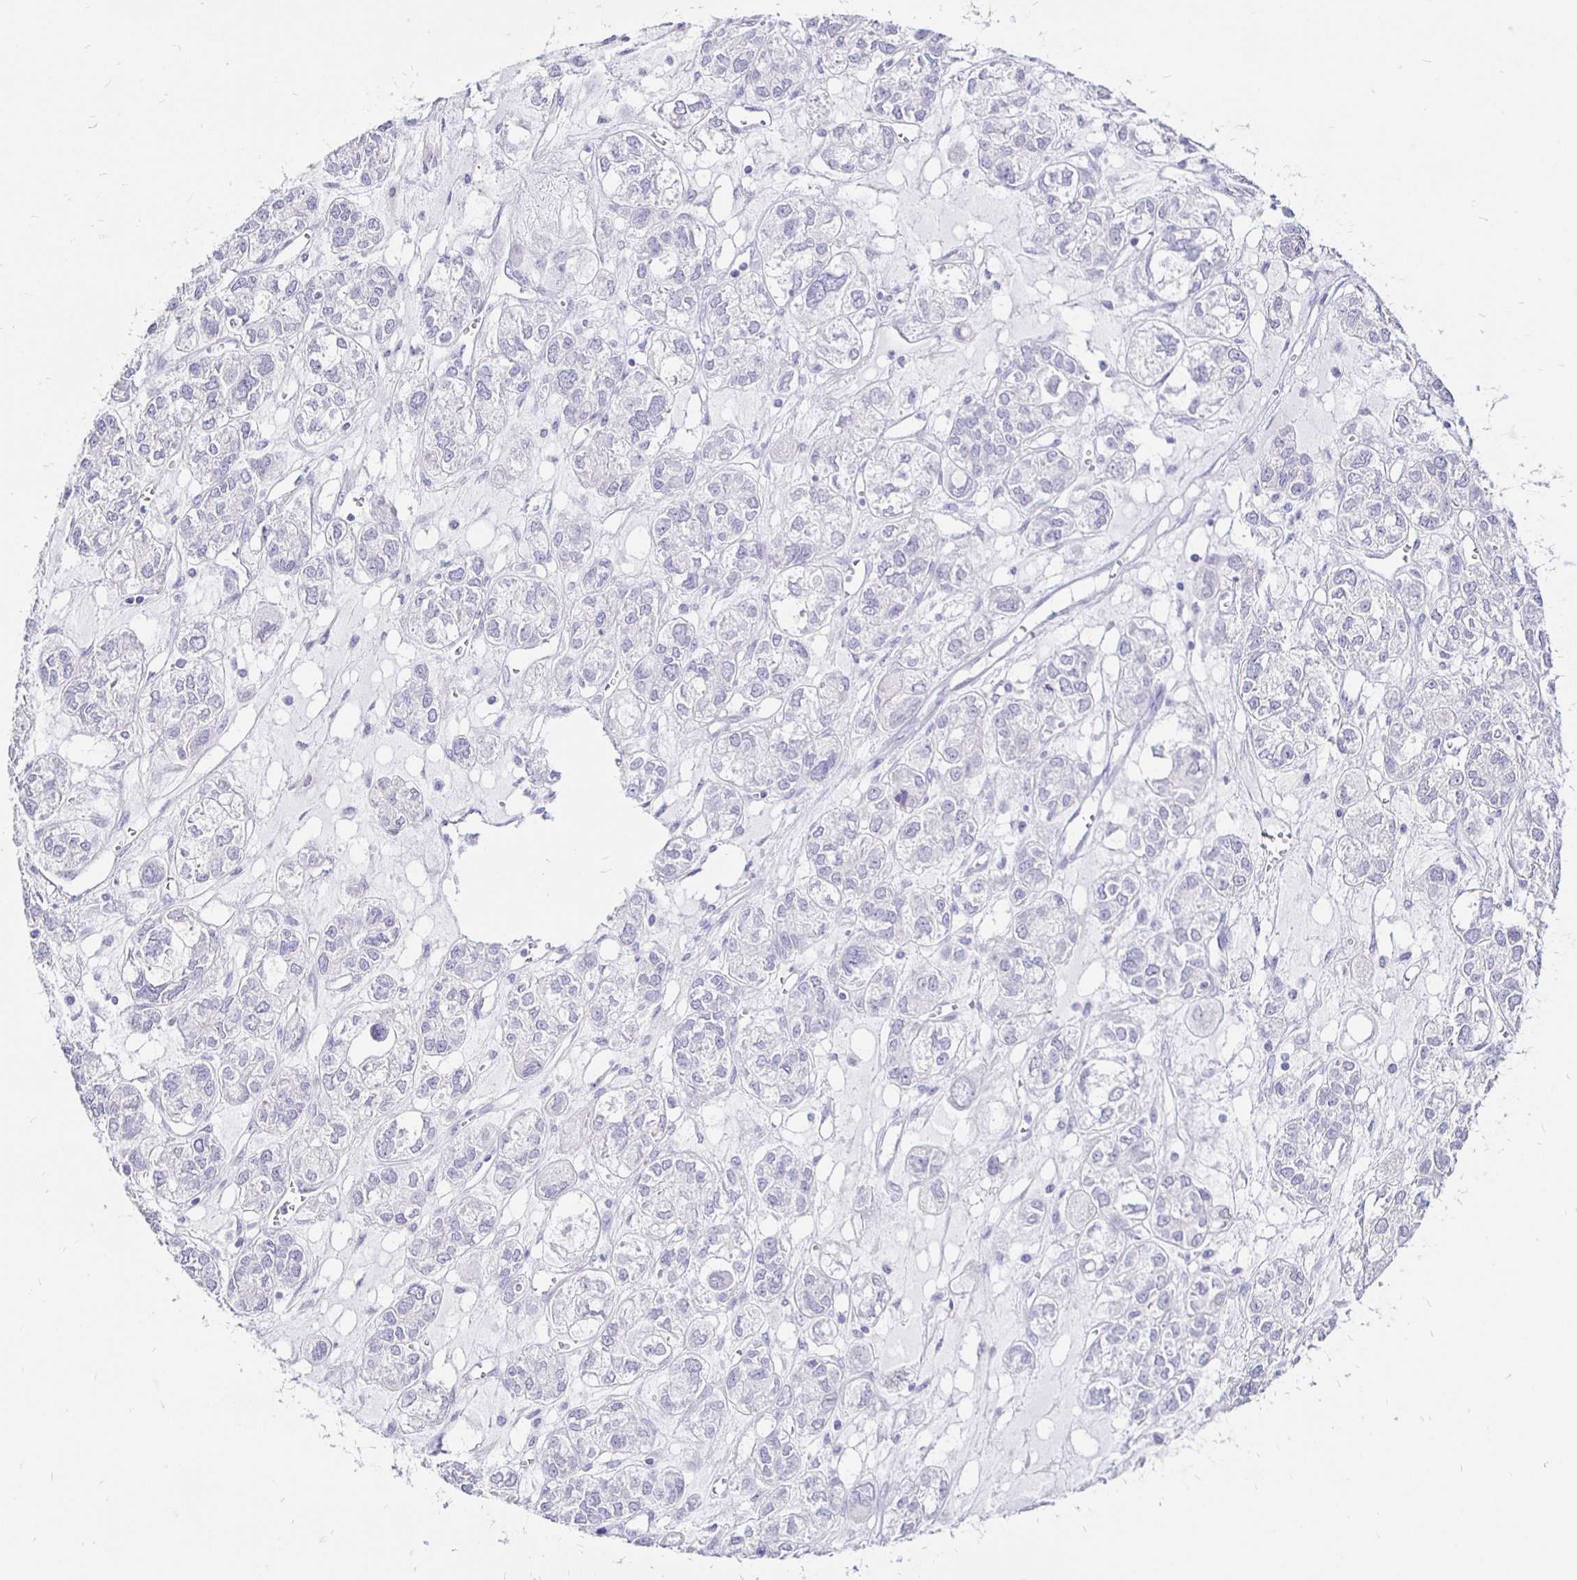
{"staining": {"intensity": "negative", "quantity": "none", "location": "none"}, "tissue": "ovarian cancer", "cell_type": "Tumor cells", "image_type": "cancer", "snomed": [{"axis": "morphology", "description": "Carcinoma, endometroid"}, {"axis": "topography", "description": "Ovary"}], "caption": "The image reveals no staining of tumor cells in ovarian endometroid carcinoma.", "gene": "IRGC", "patient": {"sex": "female", "age": 64}}